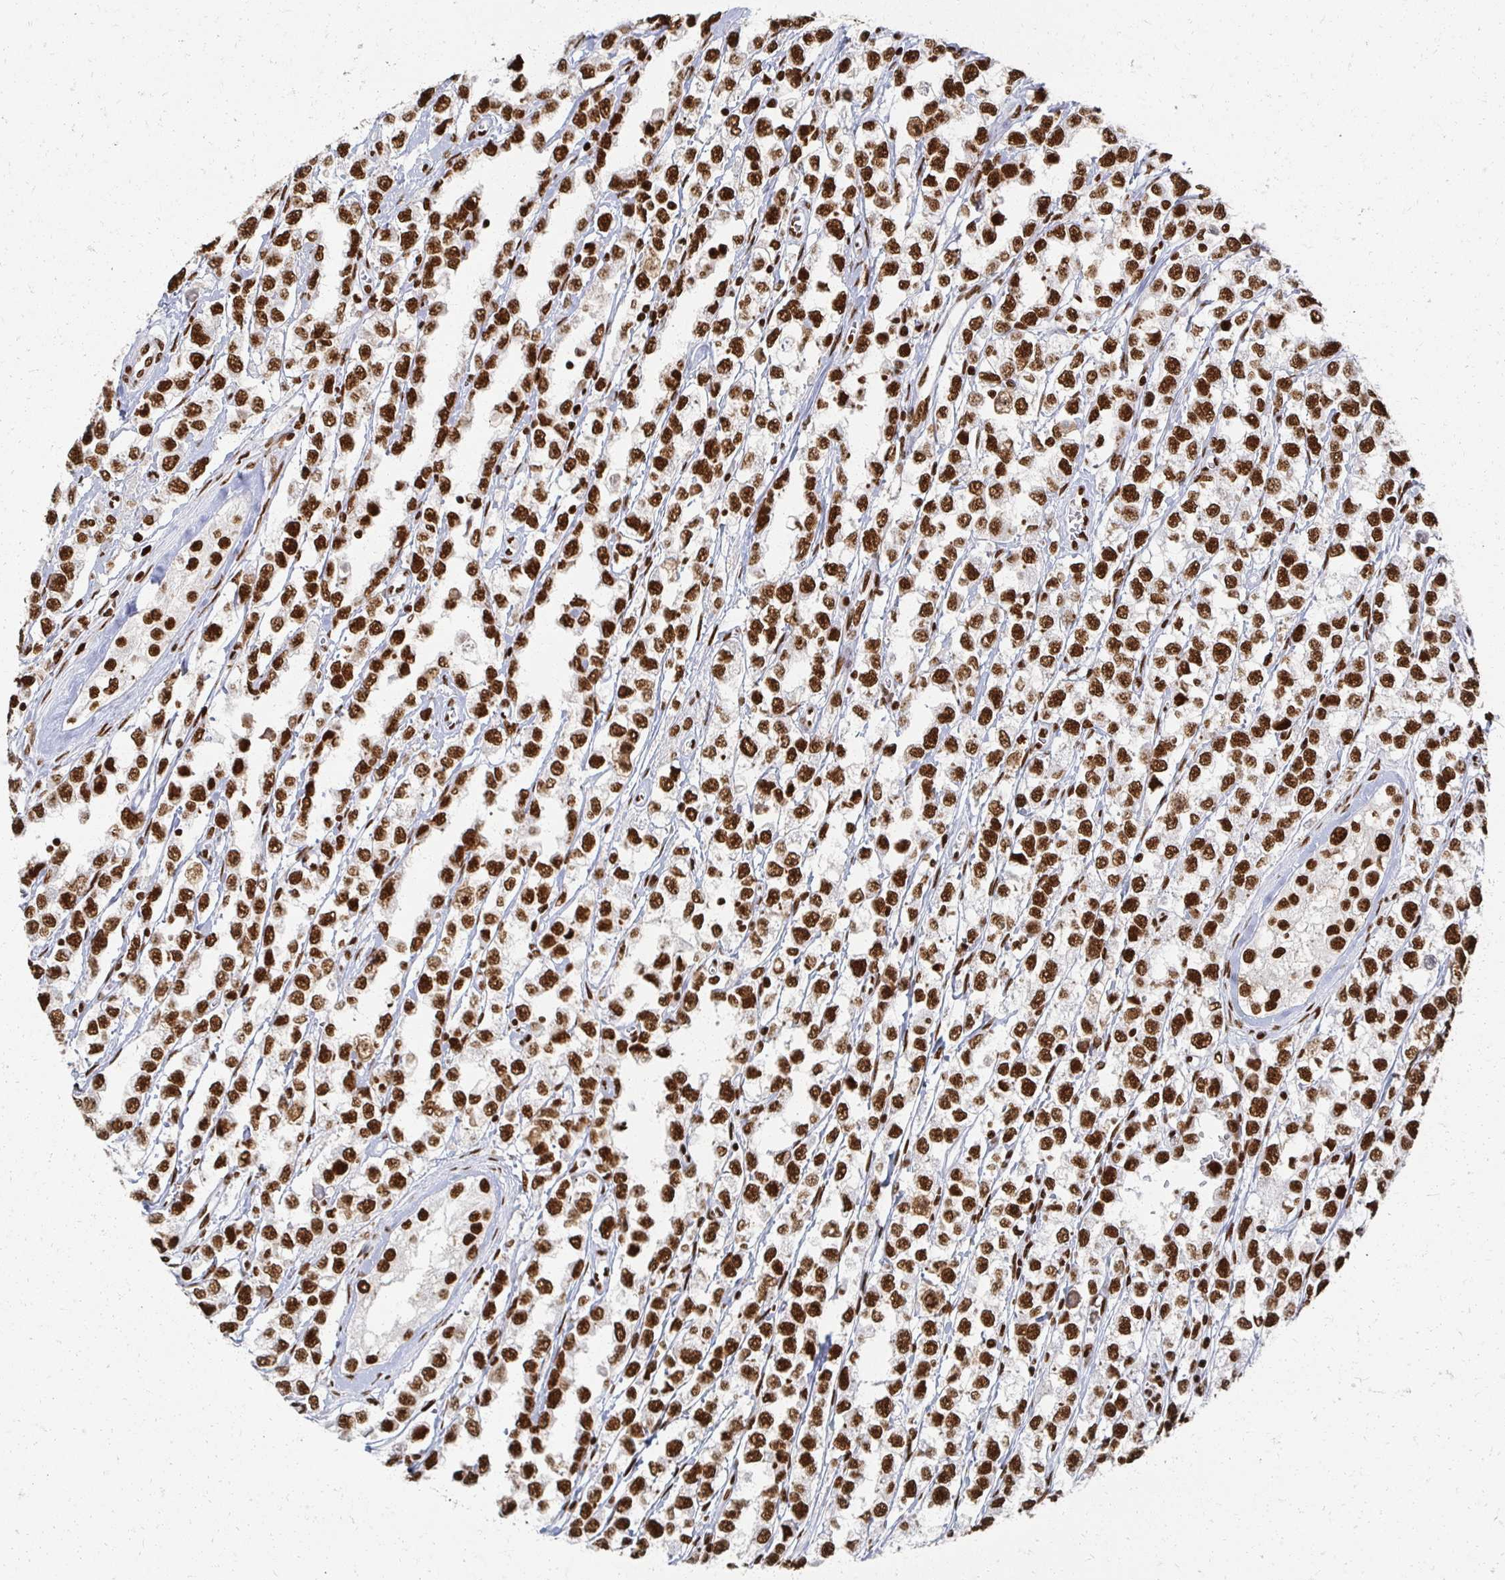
{"staining": {"intensity": "strong", "quantity": ">75%", "location": "nuclear"}, "tissue": "testis cancer", "cell_type": "Tumor cells", "image_type": "cancer", "snomed": [{"axis": "morphology", "description": "Seminoma, NOS"}, {"axis": "topography", "description": "Testis"}], "caption": "There is high levels of strong nuclear positivity in tumor cells of seminoma (testis), as demonstrated by immunohistochemical staining (brown color).", "gene": "RBBP7", "patient": {"sex": "male", "age": 34}}